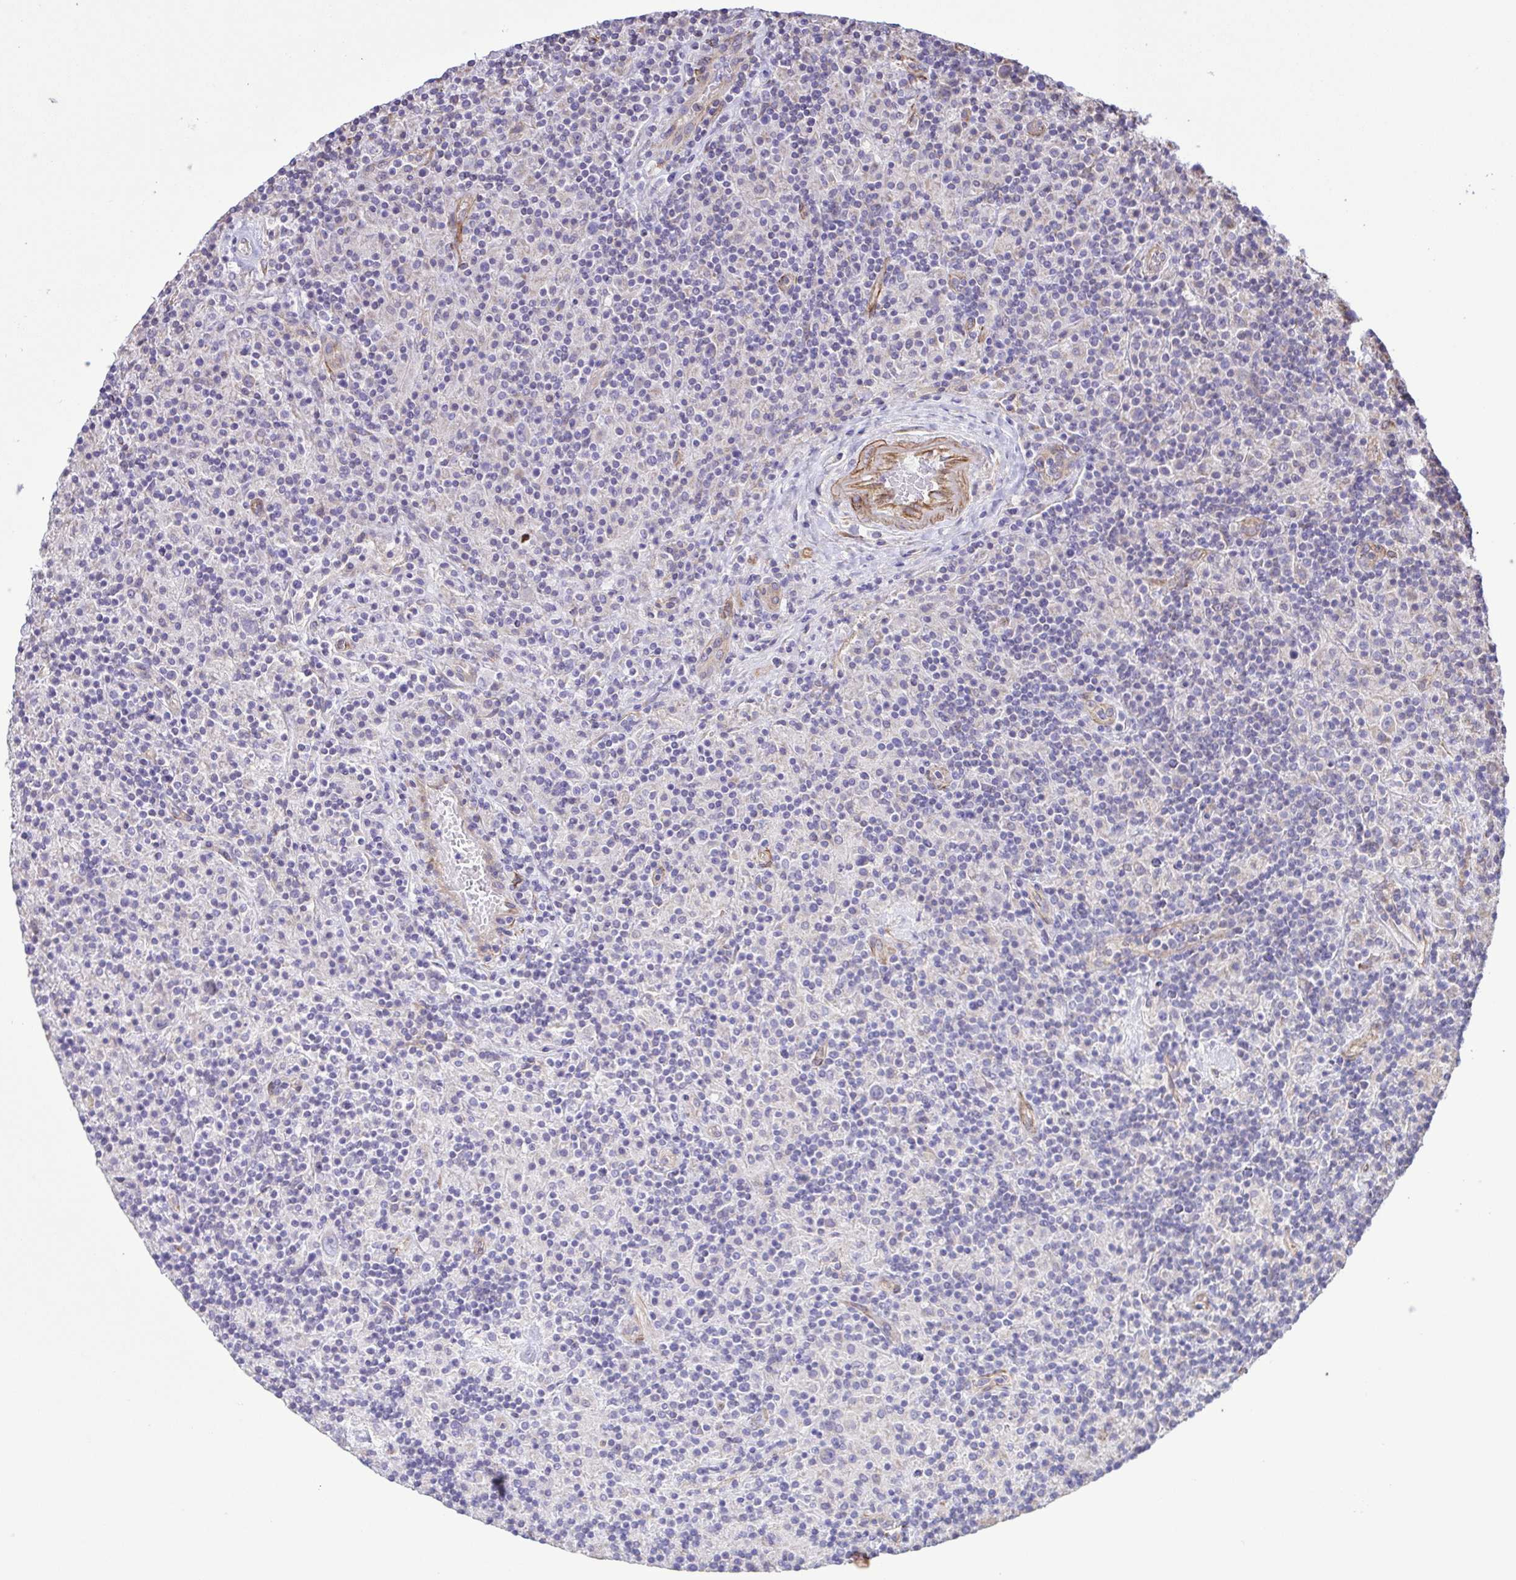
{"staining": {"intensity": "negative", "quantity": "none", "location": "none"}, "tissue": "lymphoma", "cell_type": "Tumor cells", "image_type": "cancer", "snomed": [{"axis": "morphology", "description": "Hodgkin's disease, NOS"}, {"axis": "topography", "description": "Lymph node"}], "caption": "Immunohistochemistry micrograph of human lymphoma stained for a protein (brown), which exhibits no expression in tumor cells.", "gene": "FLT1", "patient": {"sex": "male", "age": 70}}